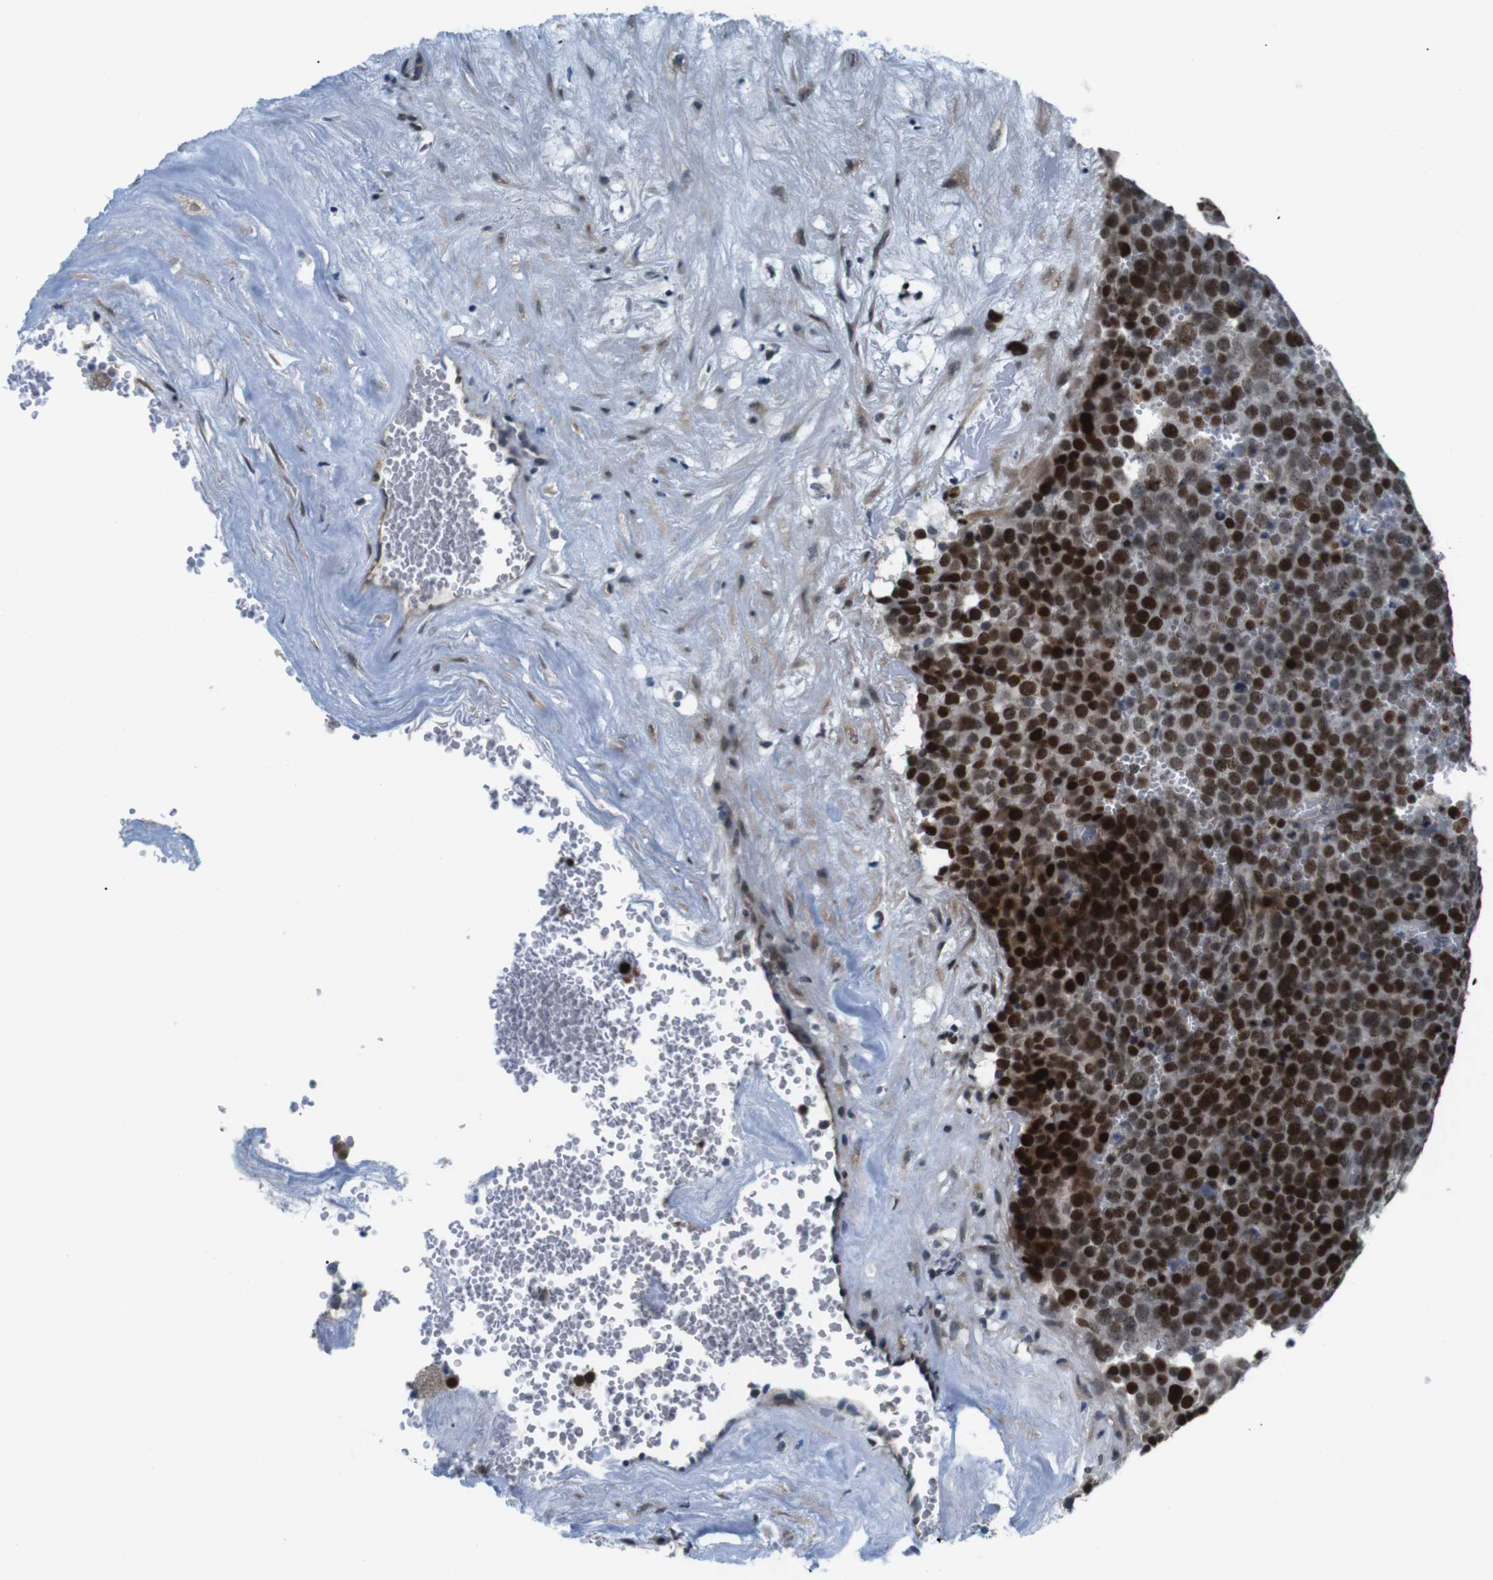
{"staining": {"intensity": "strong", "quantity": ">75%", "location": "nuclear"}, "tissue": "testis cancer", "cell_type": "Tumor cells", "image_type": "cancer", "snomed": [{"axis": "morphology", "description": "Seminoma, NOS"}, {"axis": "topography", "description": "Testis"}], "caption": "Tumor cells show high levels of strong nuclear staining in approximately >75% of cells in seminoma (testis). The staining is performed using DAB (3,3'-diaminobenzidine) brown chromogen to label protein expression. The nuclei are counter-stained blue using hematoxylin.", "gene": "SMCO2", "patient": {"sex": "male", "age": 71}}